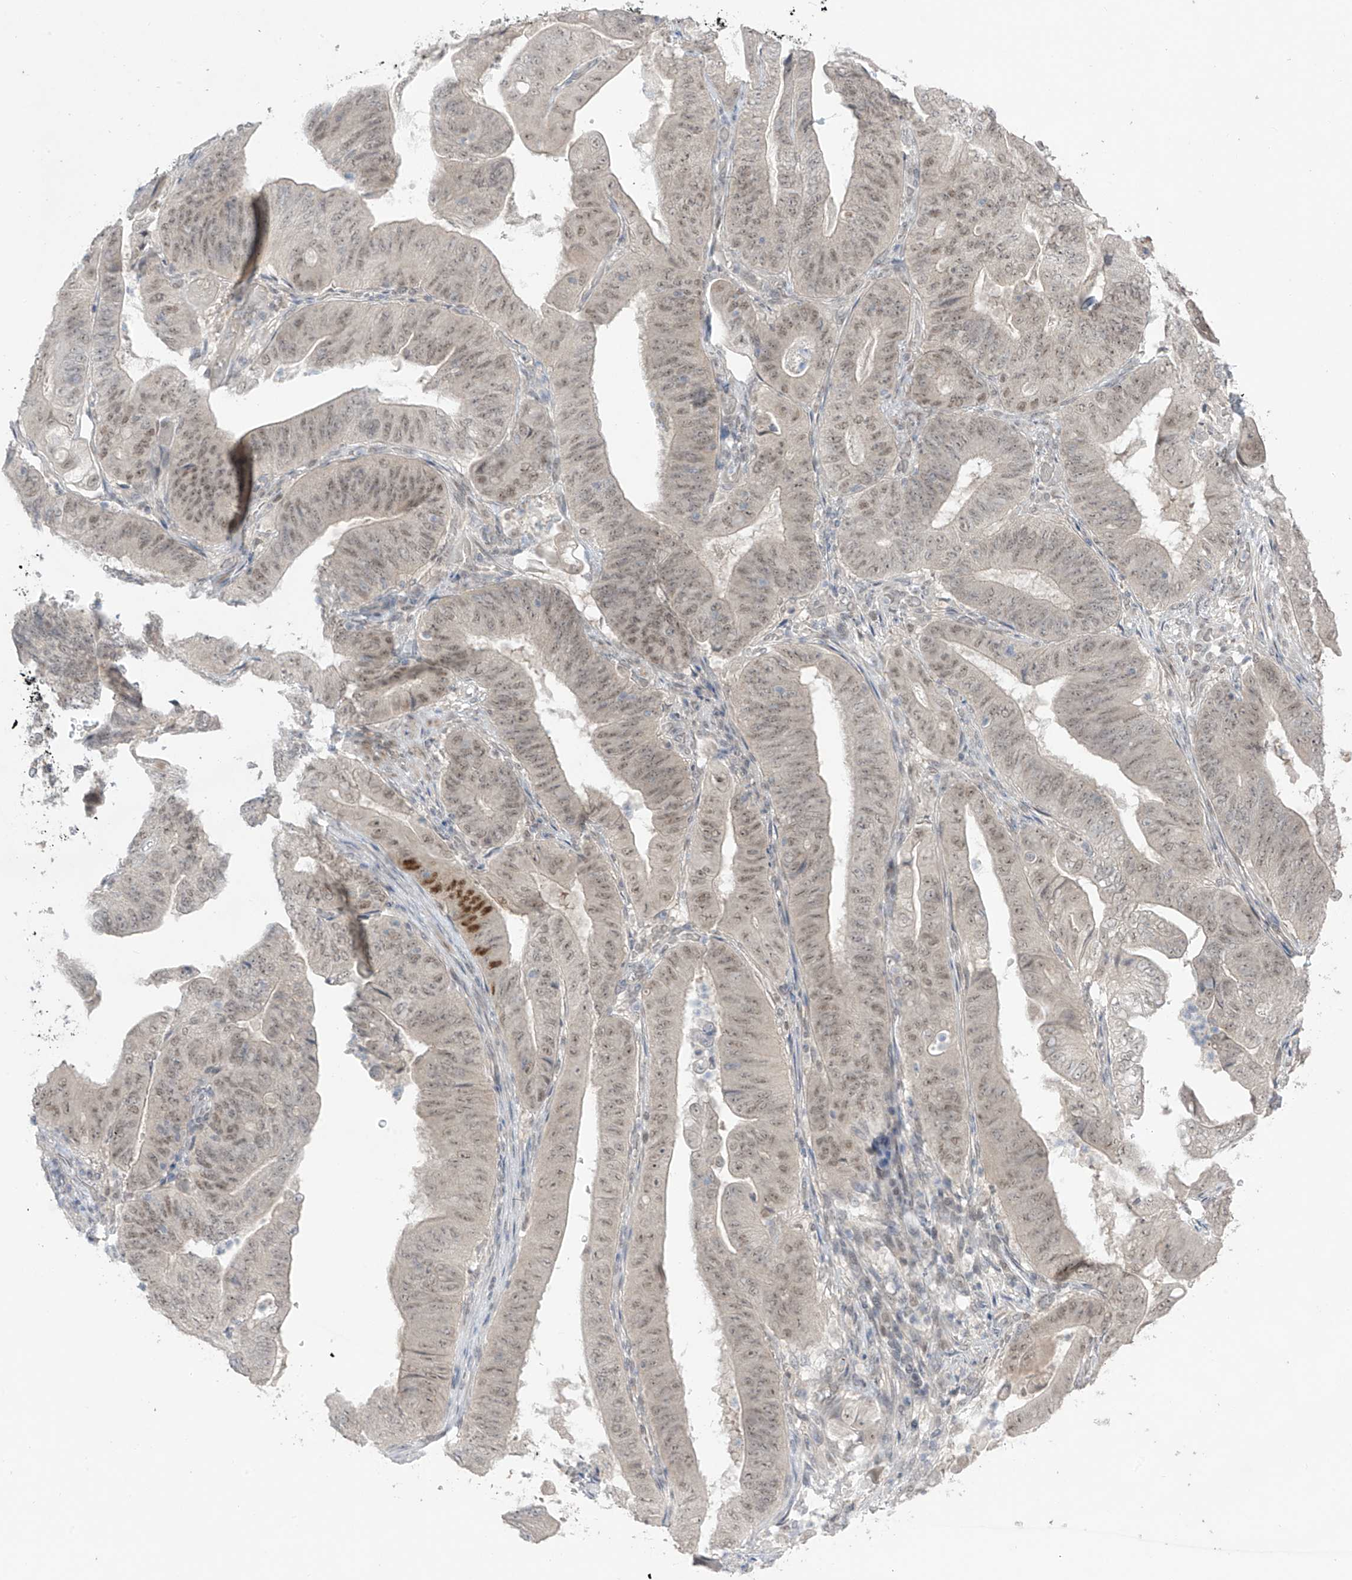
{"staining": {"intensity": "weak", "quantity": ">75%", "location": "nuclear"}, "tissue": "stomach cancer", "cell_type": "Tumor cells", "image_type": "cancer", "snomed": [{"axis": "morphology", "description": "Adenocarcinoma, NOS"}, {"axis": "topography", "description": "Stomach"}], "caption": "Immunohistochemical staining of stomach adenocarcinoma exhibits low levels of weak nuclear positivity in approximately >75% of tumor cells. Ihc stains the protein of interest in brown and the nuclei are stained blue.", "gene": "OGT", "patient": {"sex": "female", "age": 73}}